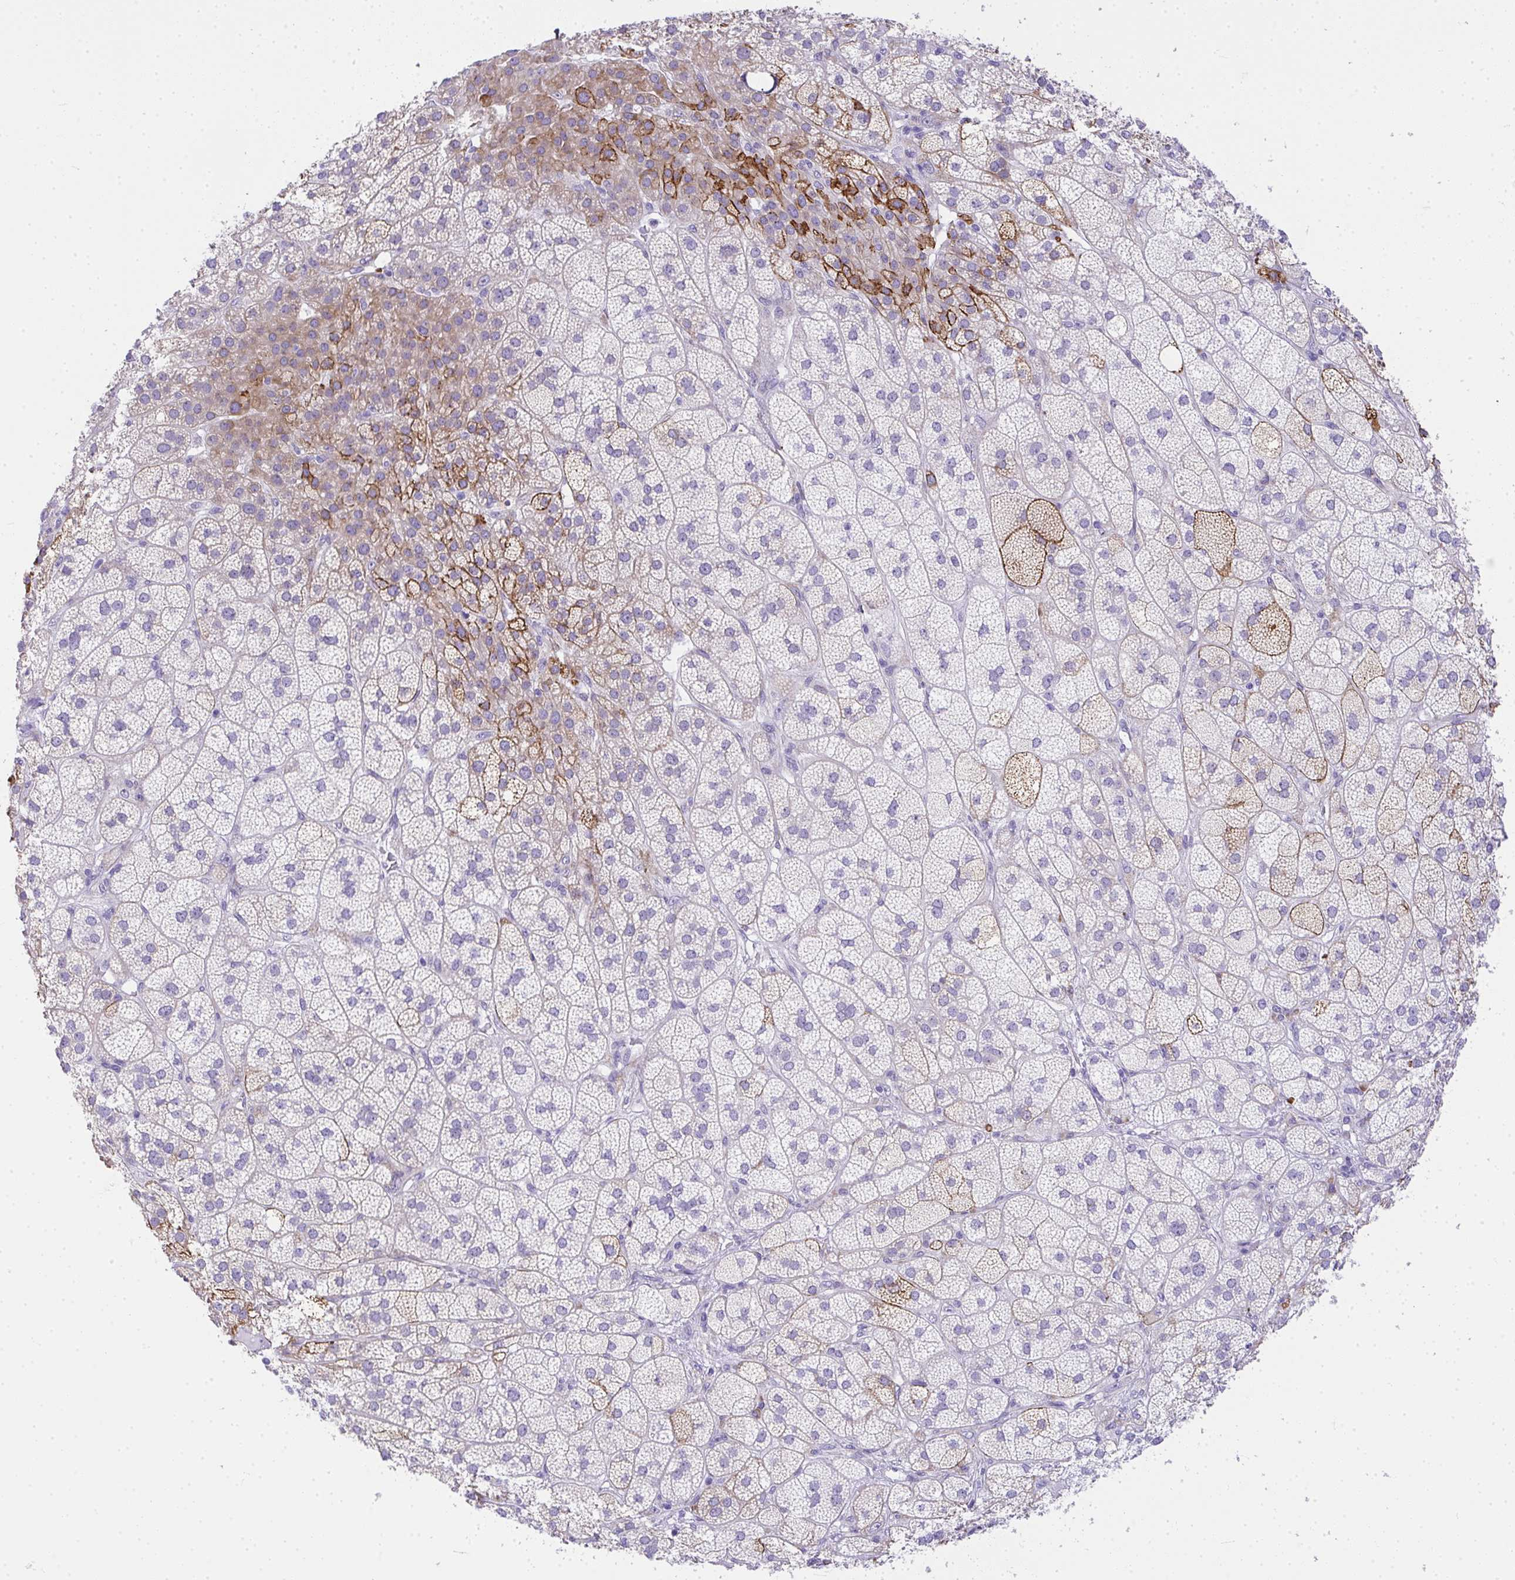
{"staining": {"intensity": "strong", "quantity": "<25%", "location": "cytoplasmic/membranous"}, "tissue": "adrenal gland", "cell_type": "Glandular cells", "image_type": "normal", "snomed": [{"axis": "morphology", "description": "Normal tissue, NOS"}, {"axis": "topography", "description": "Adrenal gland"}], "caption": "Immunohistochemistry (IHC) (DAB) staining of normal adrenal gland exhibits strong cytoplasmic/membranous protein positivity in about <25% of glandular cells. Immunohistochemistry (IHC) stains the protein in brown and the nuclei are stained blue.", "gene": "ADRA2C", "patient": {"sex": "female", "age": 60}}